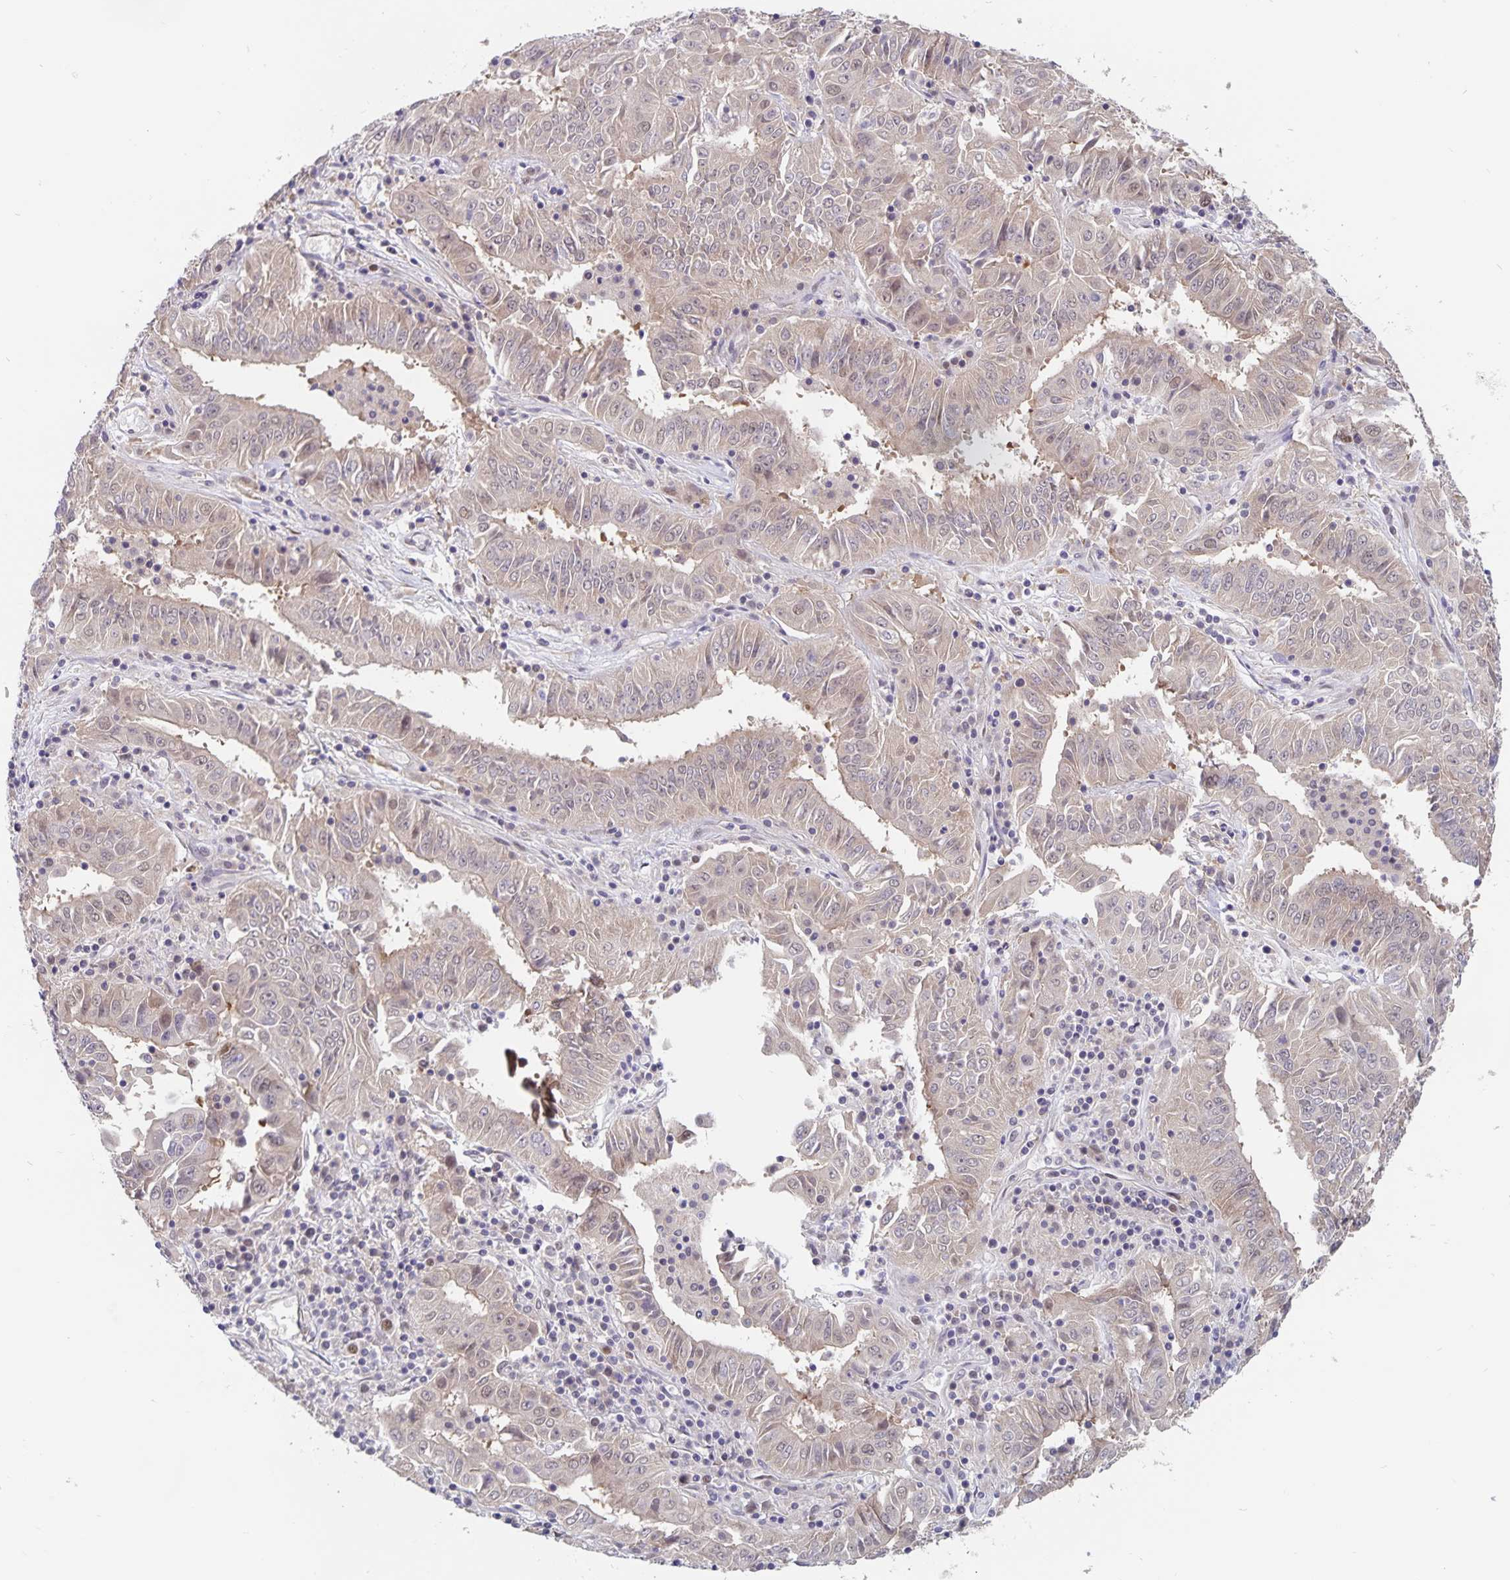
{"staining": {"intensity": "weak", "quantity": "<25%", "location": "nuclear"}, "tissue": "pancreatic cancer", "cell_type": "Tumor cells", "image_type": "cancer", "snomed": [{"axis": "morphology", "description": "Adenocarcinoma, NOS"}, {"axis": "topography", "description": "Pancreas"}], "caption": "IHC of human pancreatic cancer (adenocarcinoma) shows no positivity in tumor cells. (Stains: DAB (3,3'-diaminobenzidine) immunohistochemistry with hematoxylin counter stain, Microscopy: brightfield microscopy at high magnification).", "gene": "BAG6", "patient": {"sex": "male", "age": 63}}